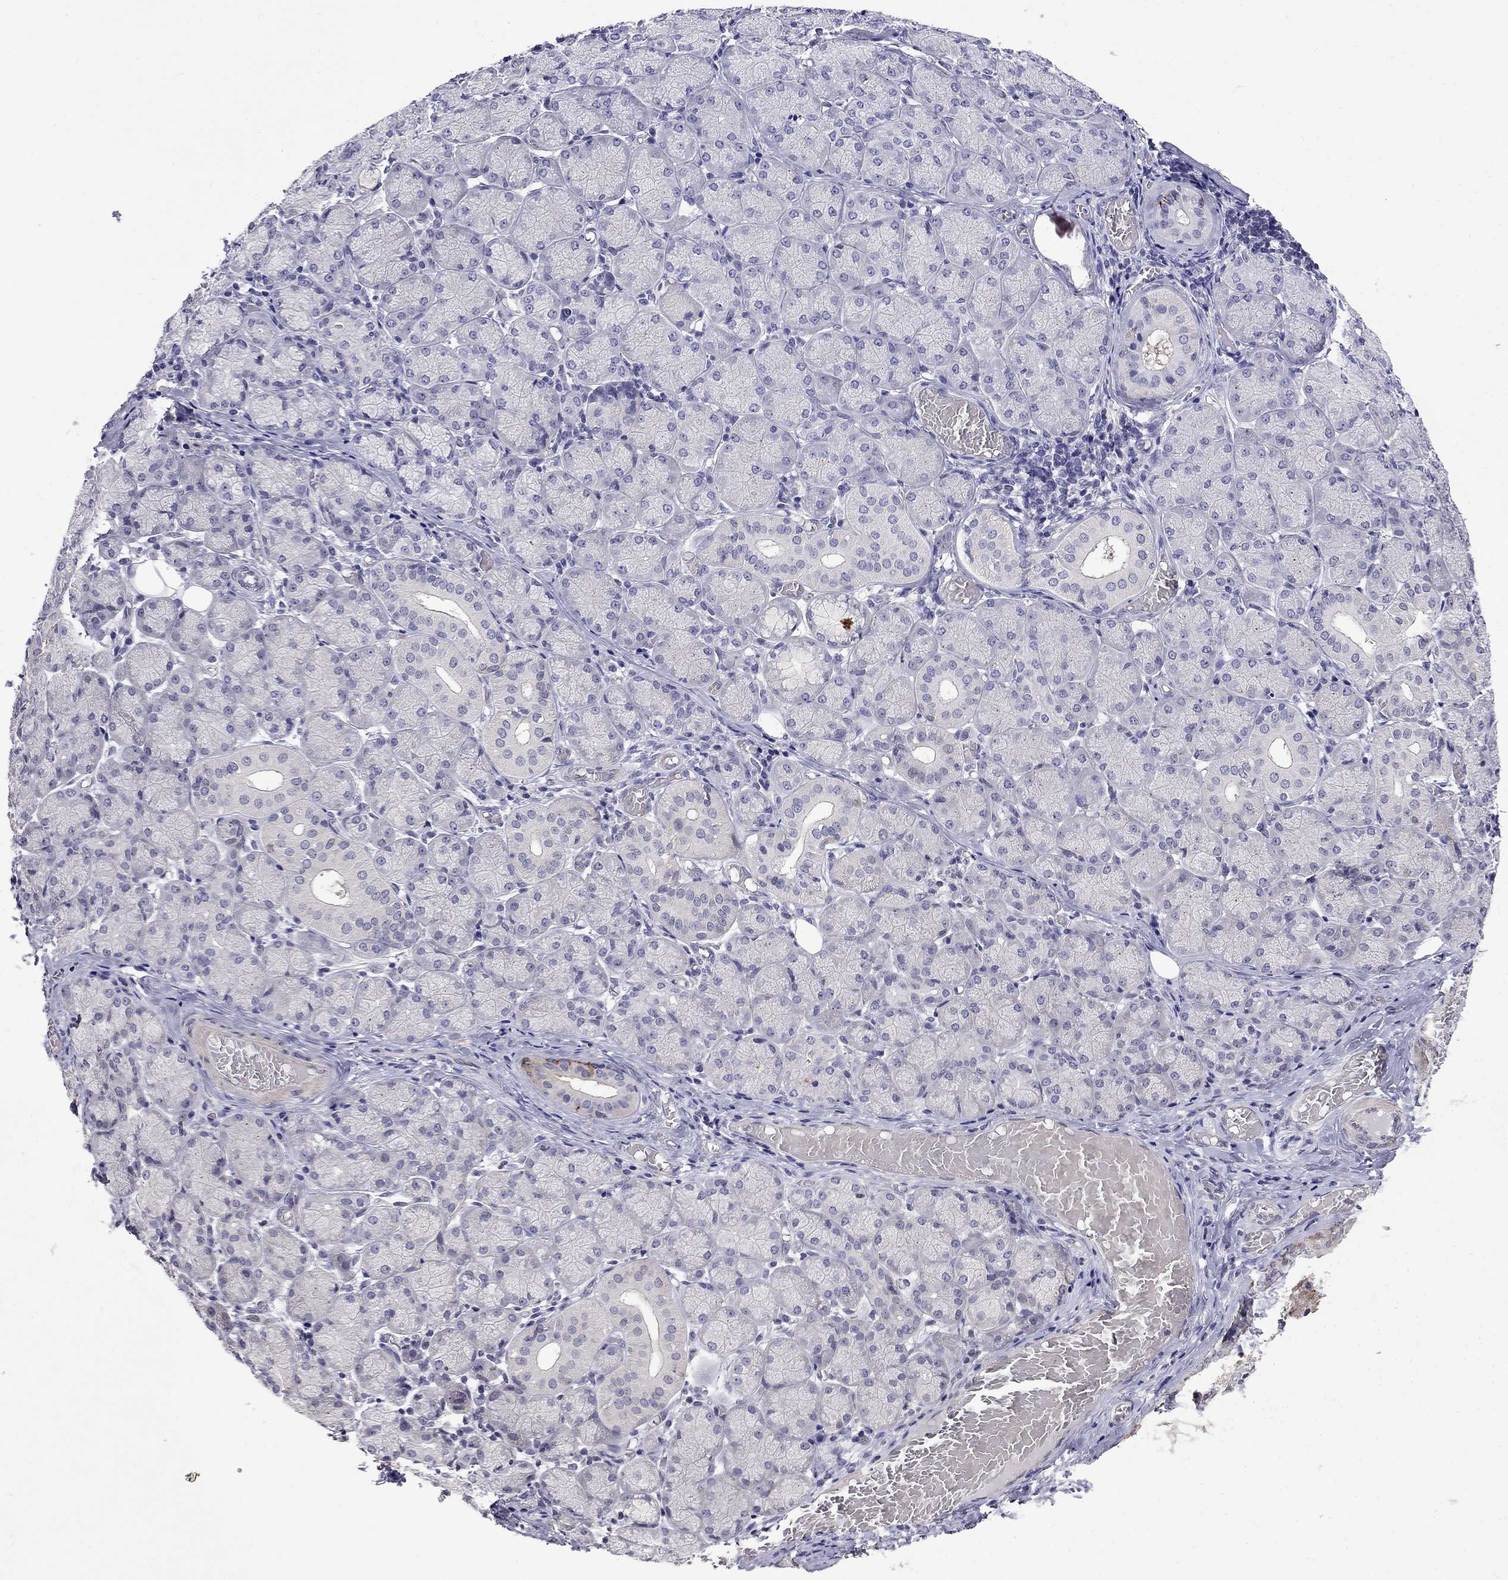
{"staining": {"intensity": "negative", "quantity": "none", "location": "none"}, "tissue": "salivary gland", "cell_type": "Glandular cells", "image_type": "normal", "snomed": [{"axis": "morphology", "description": "Normal tissue, NOS"}, {"axis": "topography", "description": "Salivary gland"}, {"axis": "topography", "description": "Peripheral nerve tissue"}], "caption": "Immunohistochemistry (IHC) histopathology image of normal salivary gland: salivary gland stained with DAB (3,3'-diaminobenzidine) reveals no significant protein positivity in glandular cells.", "gene": "PRR18", "patient": {"sex": "female", "age": 24}}